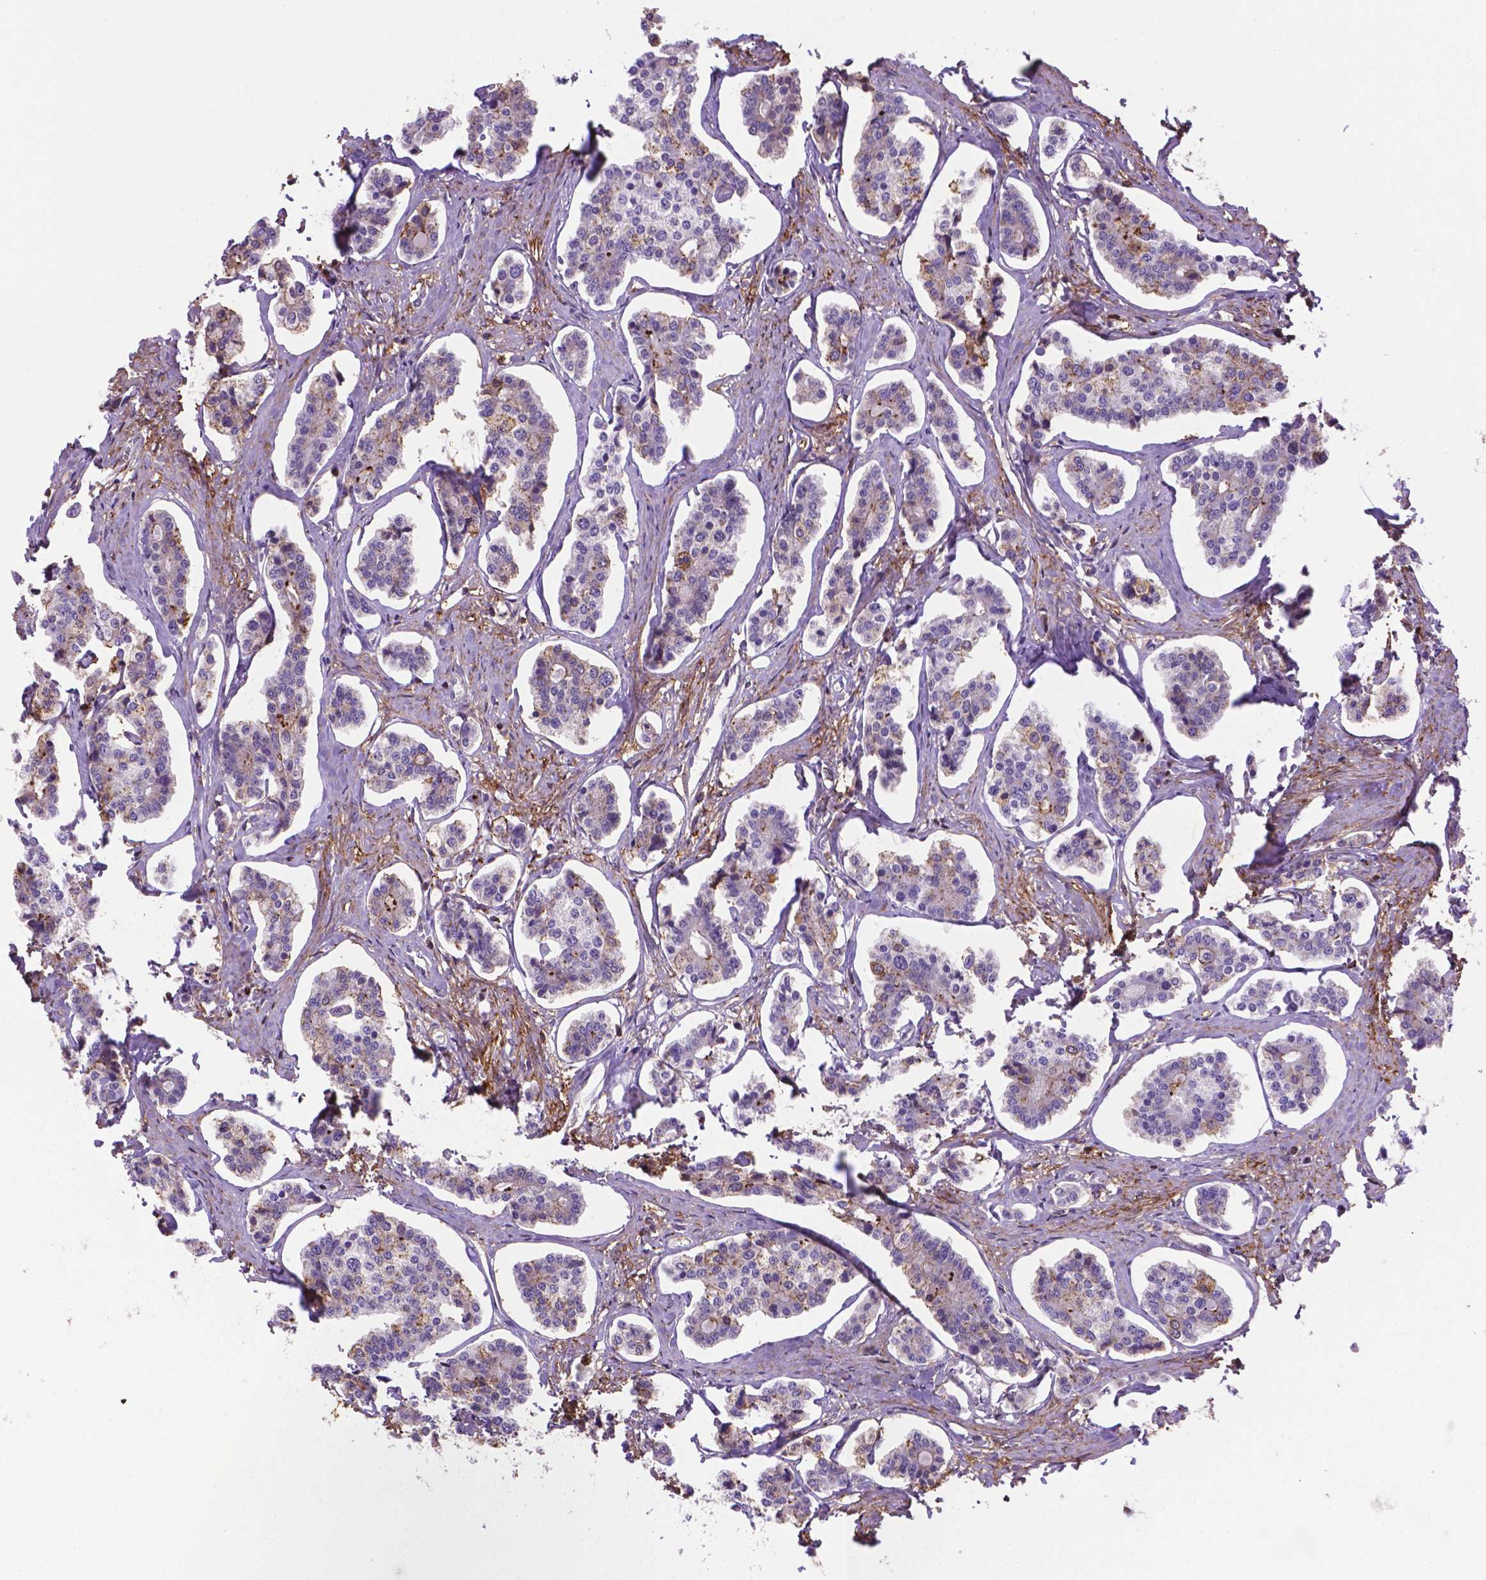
{"staining": {"intensity": "negative", "quantity": "none", "location": "none"}, "tissue": "carcinoid", "cell_type": "Tumor cells", "image_type": "cancer", "snomed": [{"axis": "morphology", "description": "Carcinoid, malignant, NOS"}, {"axis": "topography", "description": "Small intestine"}], "caption": "DAB (3,3'-diaminobenzidine) immunohistochemical staining of carcinoid (malignant) exhibits no significant expression in tumor cells.", "gene": "ACAD10", "patient": {"sex": "female", "age": 65}}